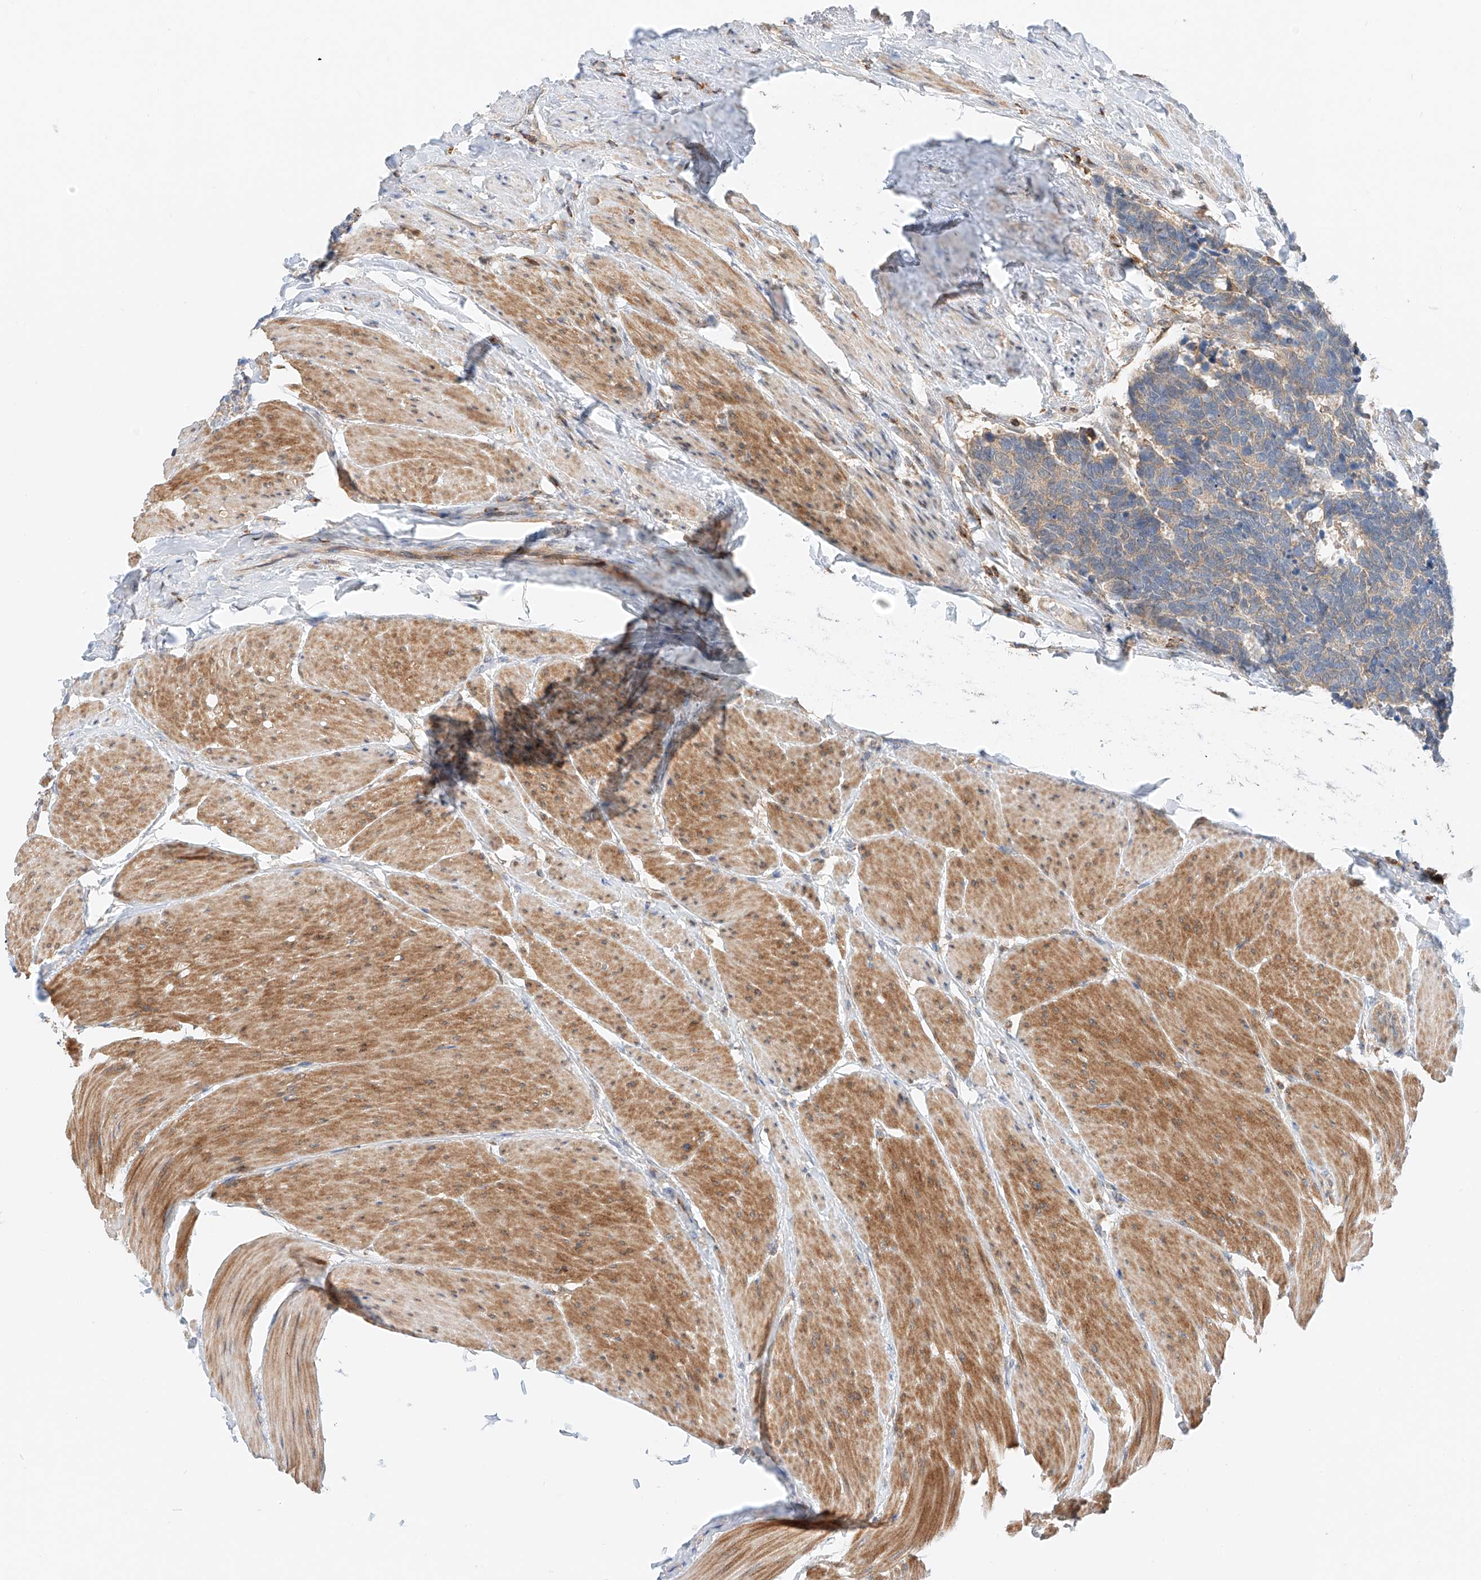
{"staining": {"intensity": "weak", "quantity": "<25%", "location": "cytoplasmic/membranous"}, "tissue": "carcinoid", "cell_type": "Tumor cells", "image_type": "cancer", "snomed": [{"axis": "morphology", "description": "Carcinoma, NOS"}, {"axis": "morphology", "description": "Carcinoid, malignant, NOS"}, {"axis": "topography", "description": "Urinary bladder"}], "caption": "This is a histopathology image of immunohistochemistry (IHC) staining of malignant carcinoid, which shows no staining in tumor cells.", "gene": "MFN2", "patient": {"sex": "male", "age": 57}}